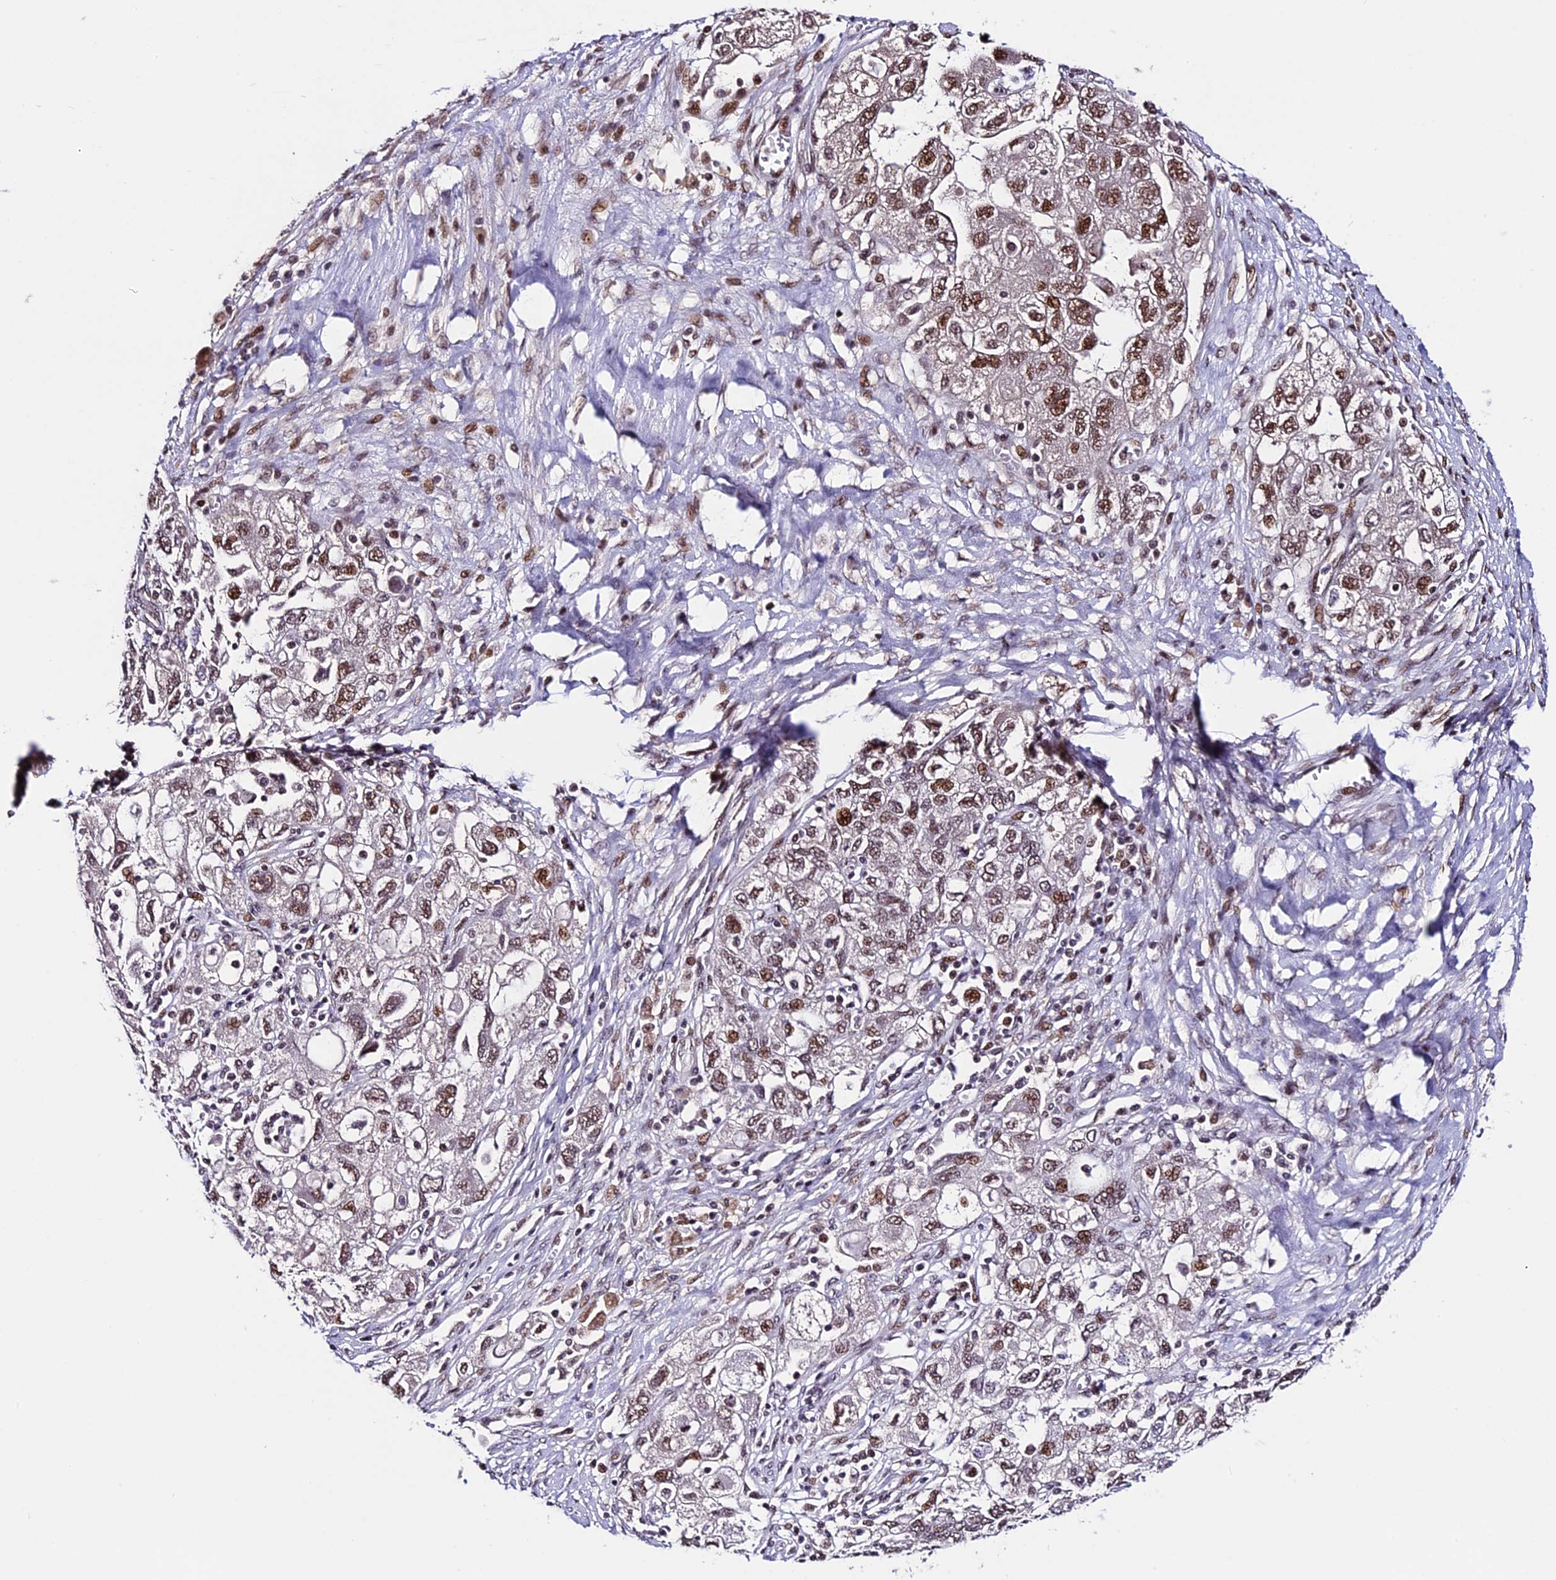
{"staining": {"intensity": "moderate", "quantity": "25%-75%", "location": "nuclear"}, "tissue": "ovarian cancer", "cell_type": "Tumor cells", "image_type": "cancer", "snomed": [{"axis": "morphology", "description": "Carcinoma, NOS"}, {"axis": "morphology", "description": "Cystadenocarcinoma, serous, NOS"}, {"axis": "topography", "description": "Ovary"}], "caption": "Human serous cystadenocarcinoma (ovarian) stained with a protein marker exhibits moderate staining in tumor cells.", "gene": "TCP11L2", "patient": {"sex": "female", "age": 69}}